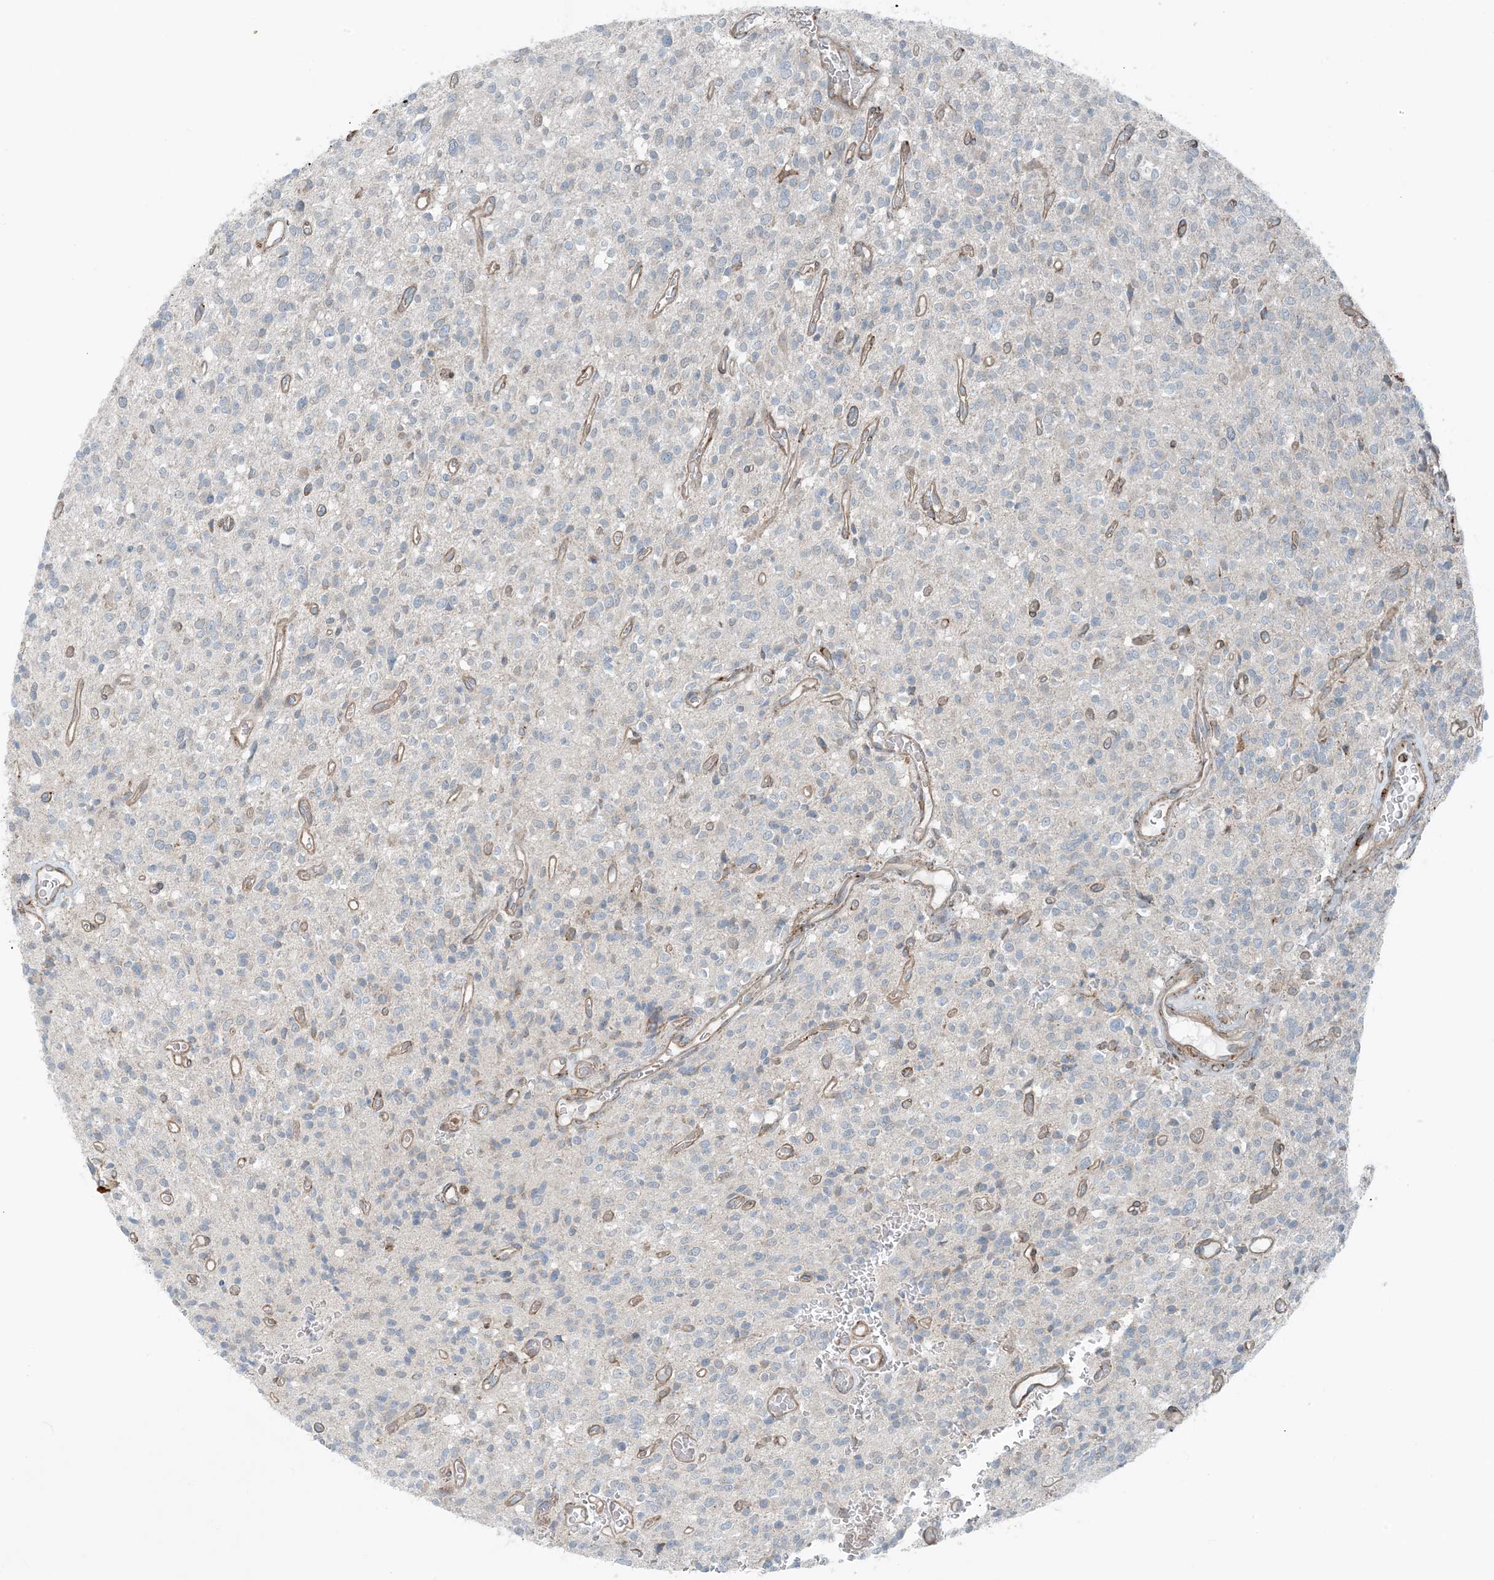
{"staining": {"intensity": "negative", "quantity": "none", "location": "none"}, "tissue": "glioma", "cell_type": "Tumor cells", "image_type": "cancer", "snomed": [{"axis": "morphology", "description": "Glioma, malignant, High grade"}, {"axis": "topography", "description": "Brain"}], "caption": "Micrograph shows no significant protein positivity in tumor cells of high-grade glioma (malignant).", "gene": "CERKL", "patient": {"sex": "male", "age": 34}}